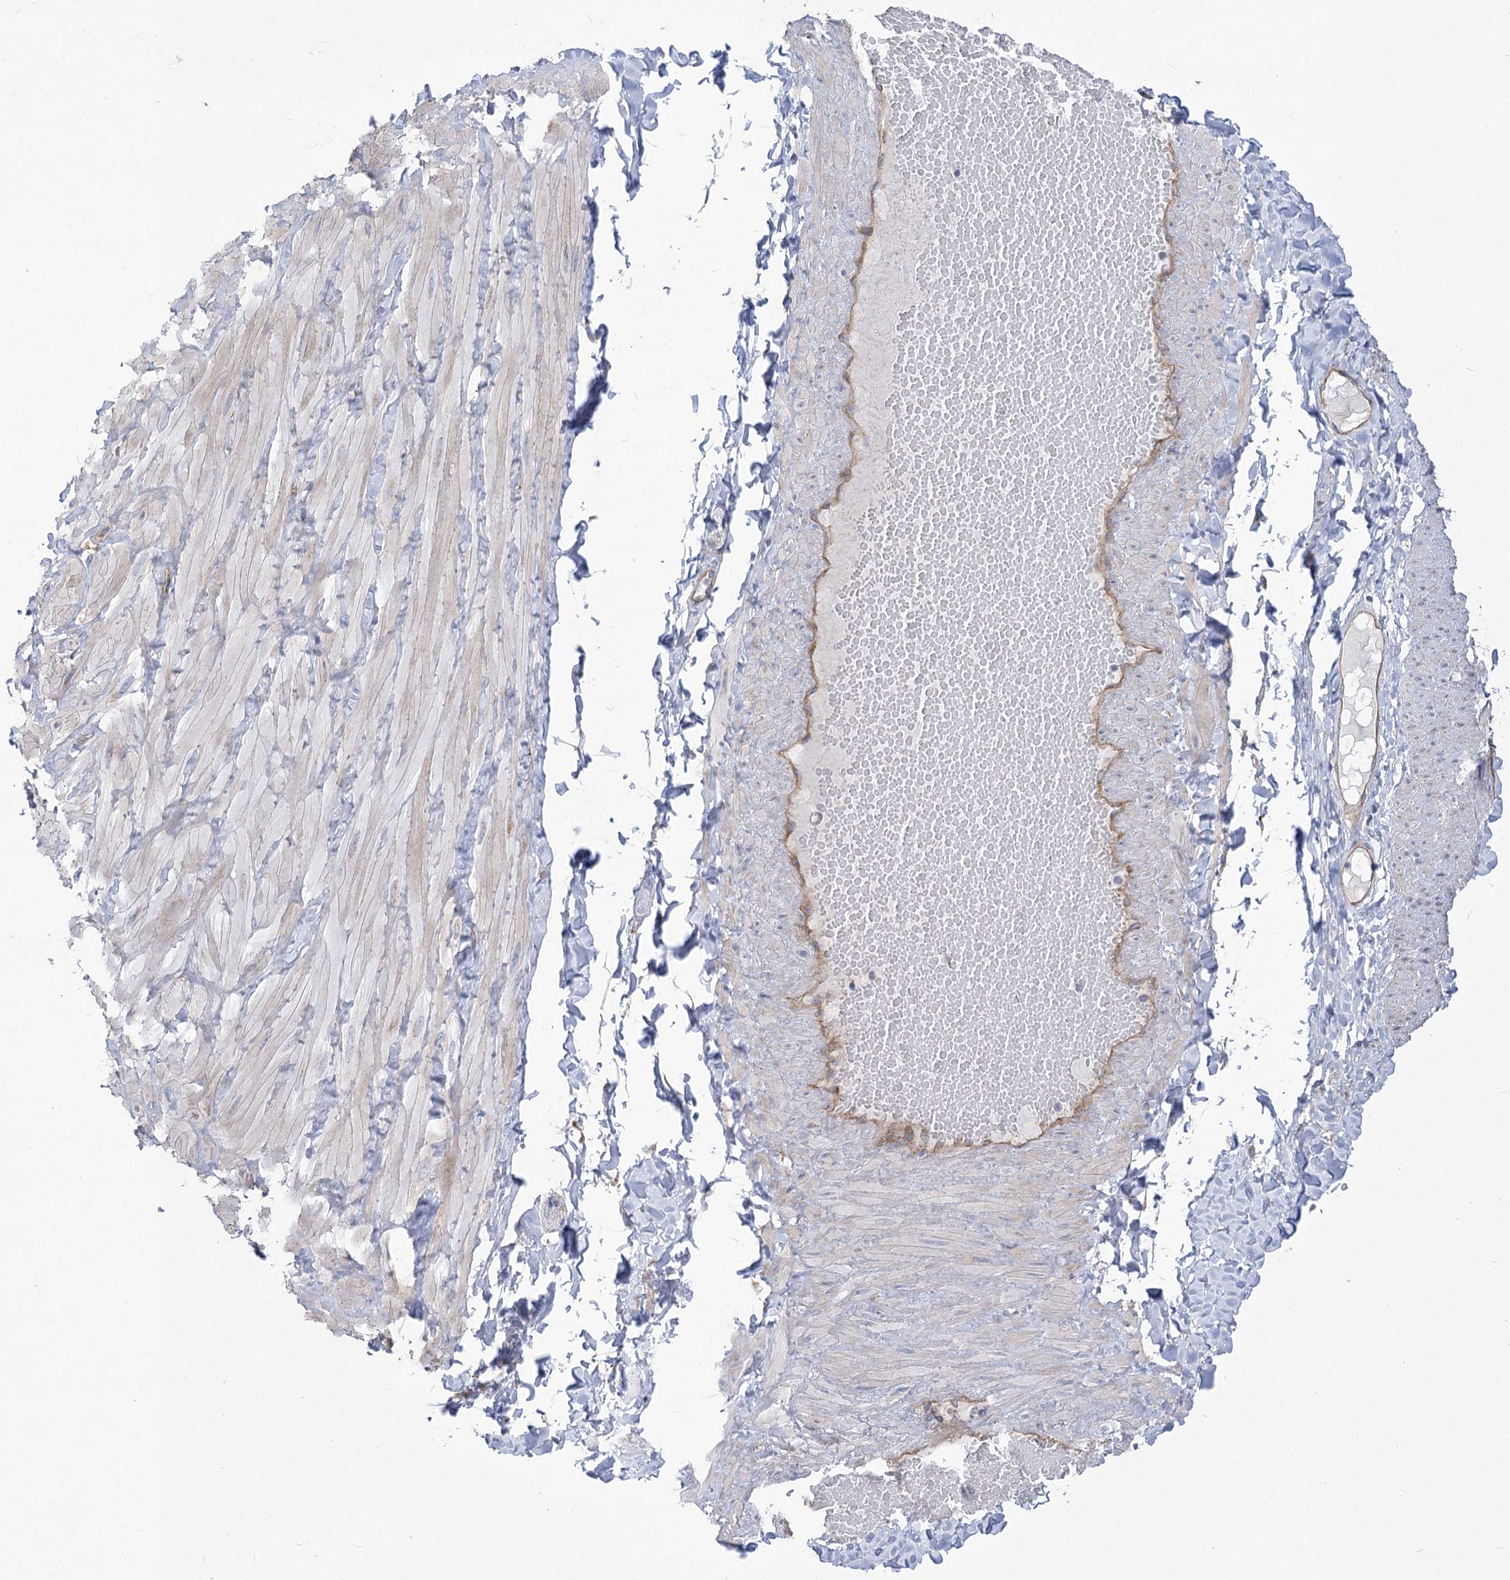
{"staining": {"intensity": "weak", "quantity": ">75%", "location": "cytoplasmic/membranous"}, "tissue": "adipose tissue", "cell_type": "Adipocytes", "image_type": "normal", "snomed": [{"axis": "morphology", "description": "Normal tissue, NOS"}, {"axis": "topography", "description": "Adipose tissue"}, {"axis": "topography", "description": "Vascular tissue"}, {"axis": "topography", "description": "Peripheral nerve tissue"}], "caption": "Protein expression analysis of benign adipose tissue displays weak cytoplasmic/membranous positivity in approximately >75% of adipocytes. The protein is shown in brown color, while the nuclei are stained blue.", "gene": "RMDN2", "patient": {"sex": "male", "age": 25}}